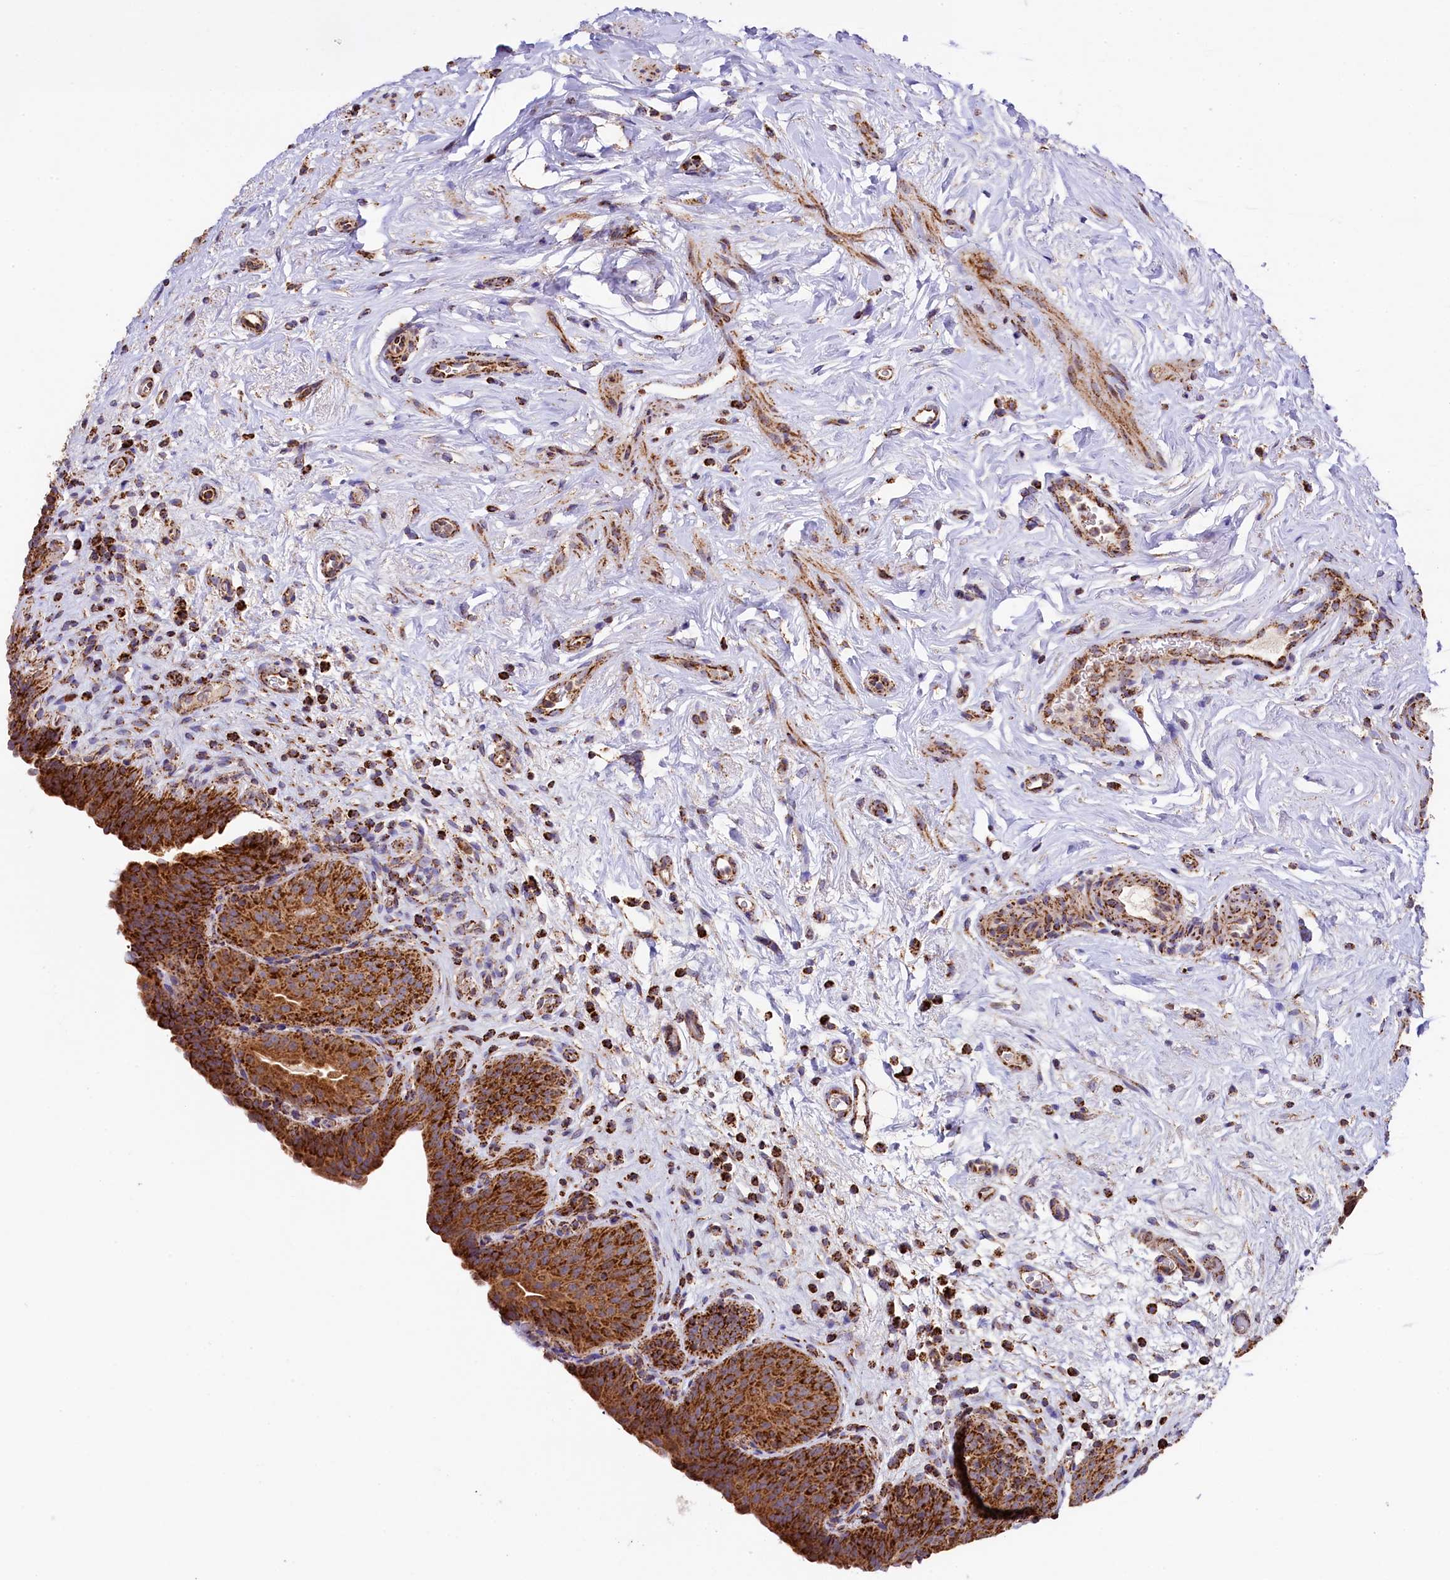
{"staining": {"intensity": "strong", "quantity": ">75%", "location": "cytoplasmic/membranous"}, "tissue": "urinary bladder", "cell_type": "Urothelial cells", "image_type": "normal", "snomed": [{"axis": "morphology", "description": "Normal tissue, NOS"}, {"axis": "topography", "description": "Urinary bladder"}], "caption": "Urinary bladder stained with DAB (3,3'-diaminobenzidine) immunohistochemistry displays high levels of strong cytoplasmic/membranous positivity in approximately >75% of urothelial cells. (Stains: DAB (3,3'-diaminobenzidine) in brown, nuclei in blue, Microscopy: brightfield microscopy at high magnification).", "gene": "CLYBL", "patient": {"sex": "male", "age": 83}}